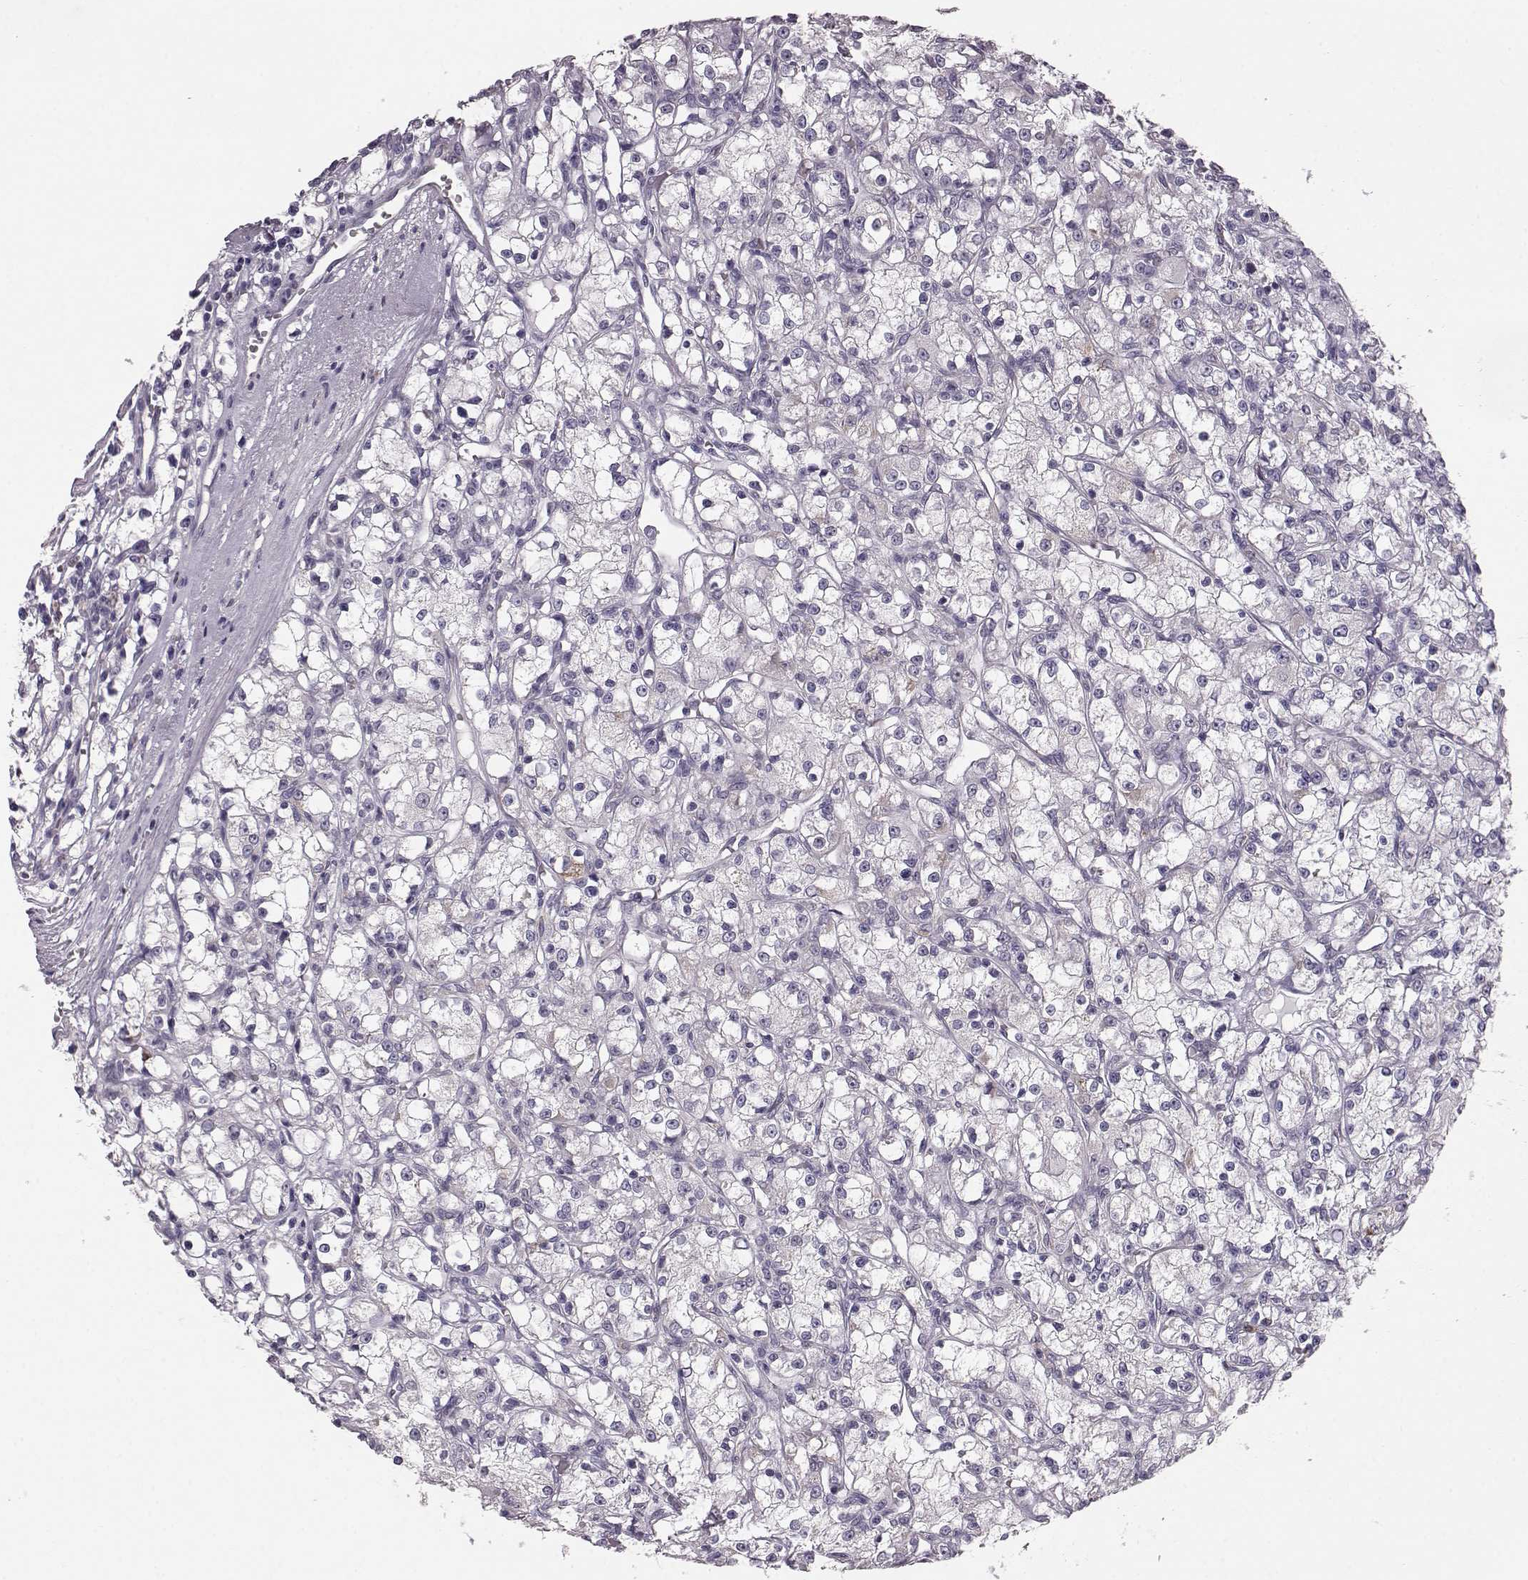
{"staining": {"intensity": "negative", "quantity": "none", "location": "none"}, "tissue": "renal cancer", "cell_type": "Tumor cells", "image_type": "cancer", "snomed": [{"axis": "morphology", "description": "Adenocarcinoma, NOS"}, {"axis": "topography", "description": "Kidney"}], "caption": "Immunohistochemistry (IHC) histopathology image of neoplastic tissue: renal cancer (adenocarcinoma) stained with DAB (3,3'-diaminobenzidine) exhibits no significant protein expression in tumor cells. The staining was performed using DAB to visualize the protein expression in brown, while the nuclei were stained in blue with hematoxylin (Magnification: 20x).", "gene": "ELOVL5", "patient": {"sex": "female", "age": 59}}